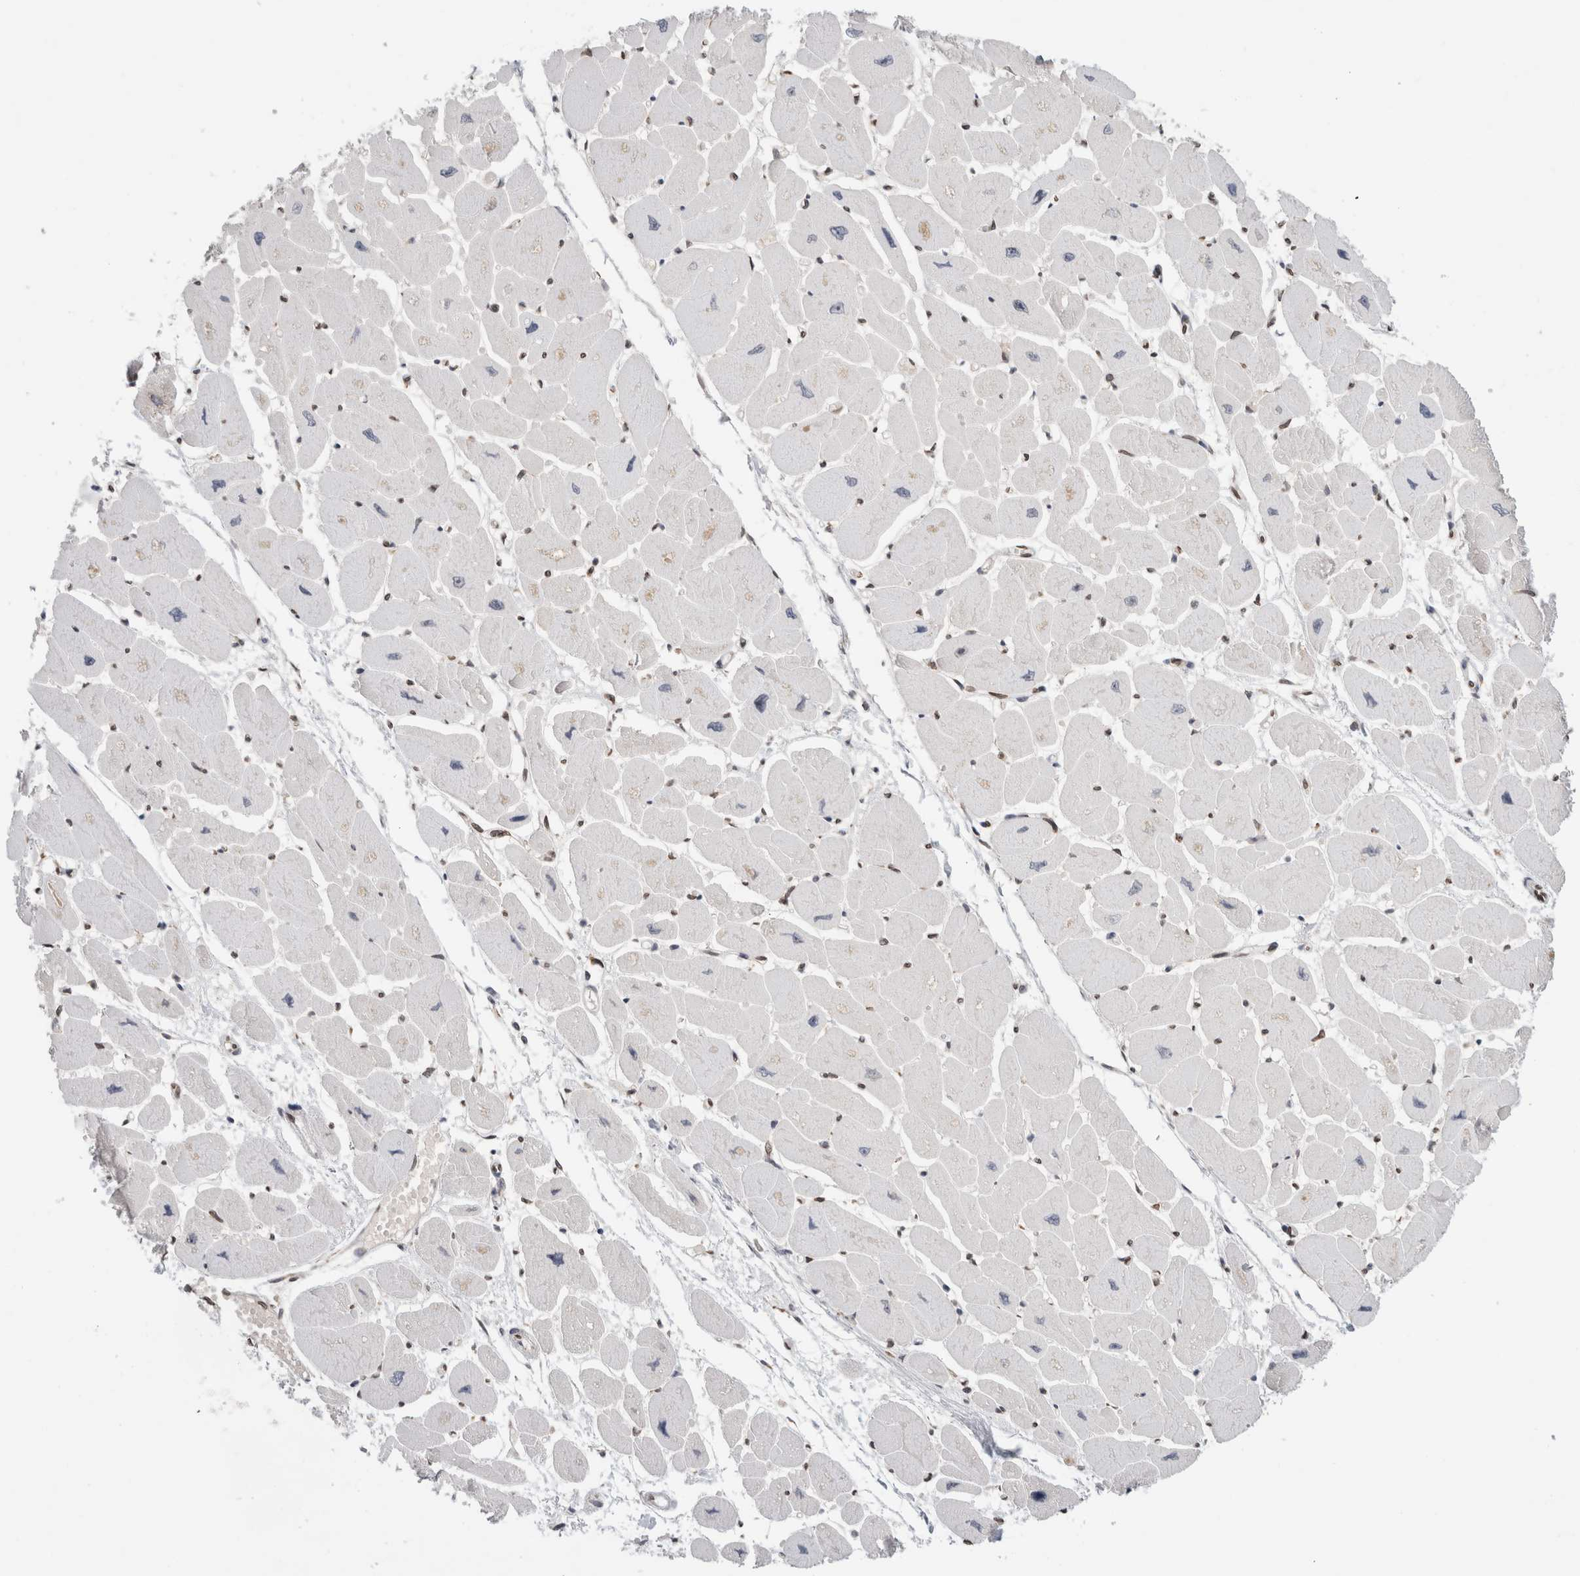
{"staining": {"intensity": "weak", "quantity": "<25%", "location": "nuclear"}, "tissue": "heart muscle", "cell_type": "Cardiomyocytes", "image_type": "normal", "snomed": [{"axis": "morphology", "description": "Normal tissue, NOS"}, {"axis": "topography", "description": "Heart"}], "caption": "Immunohistochemistry (IHC) of benign heart muscle demonstrates no staining in cardiomyocytes. (Immunohistochemistry (IHC), brightfield microscopy, high magnification).", "gene": "RBMX2", "patient": {"sex": "female", "age": 54}}